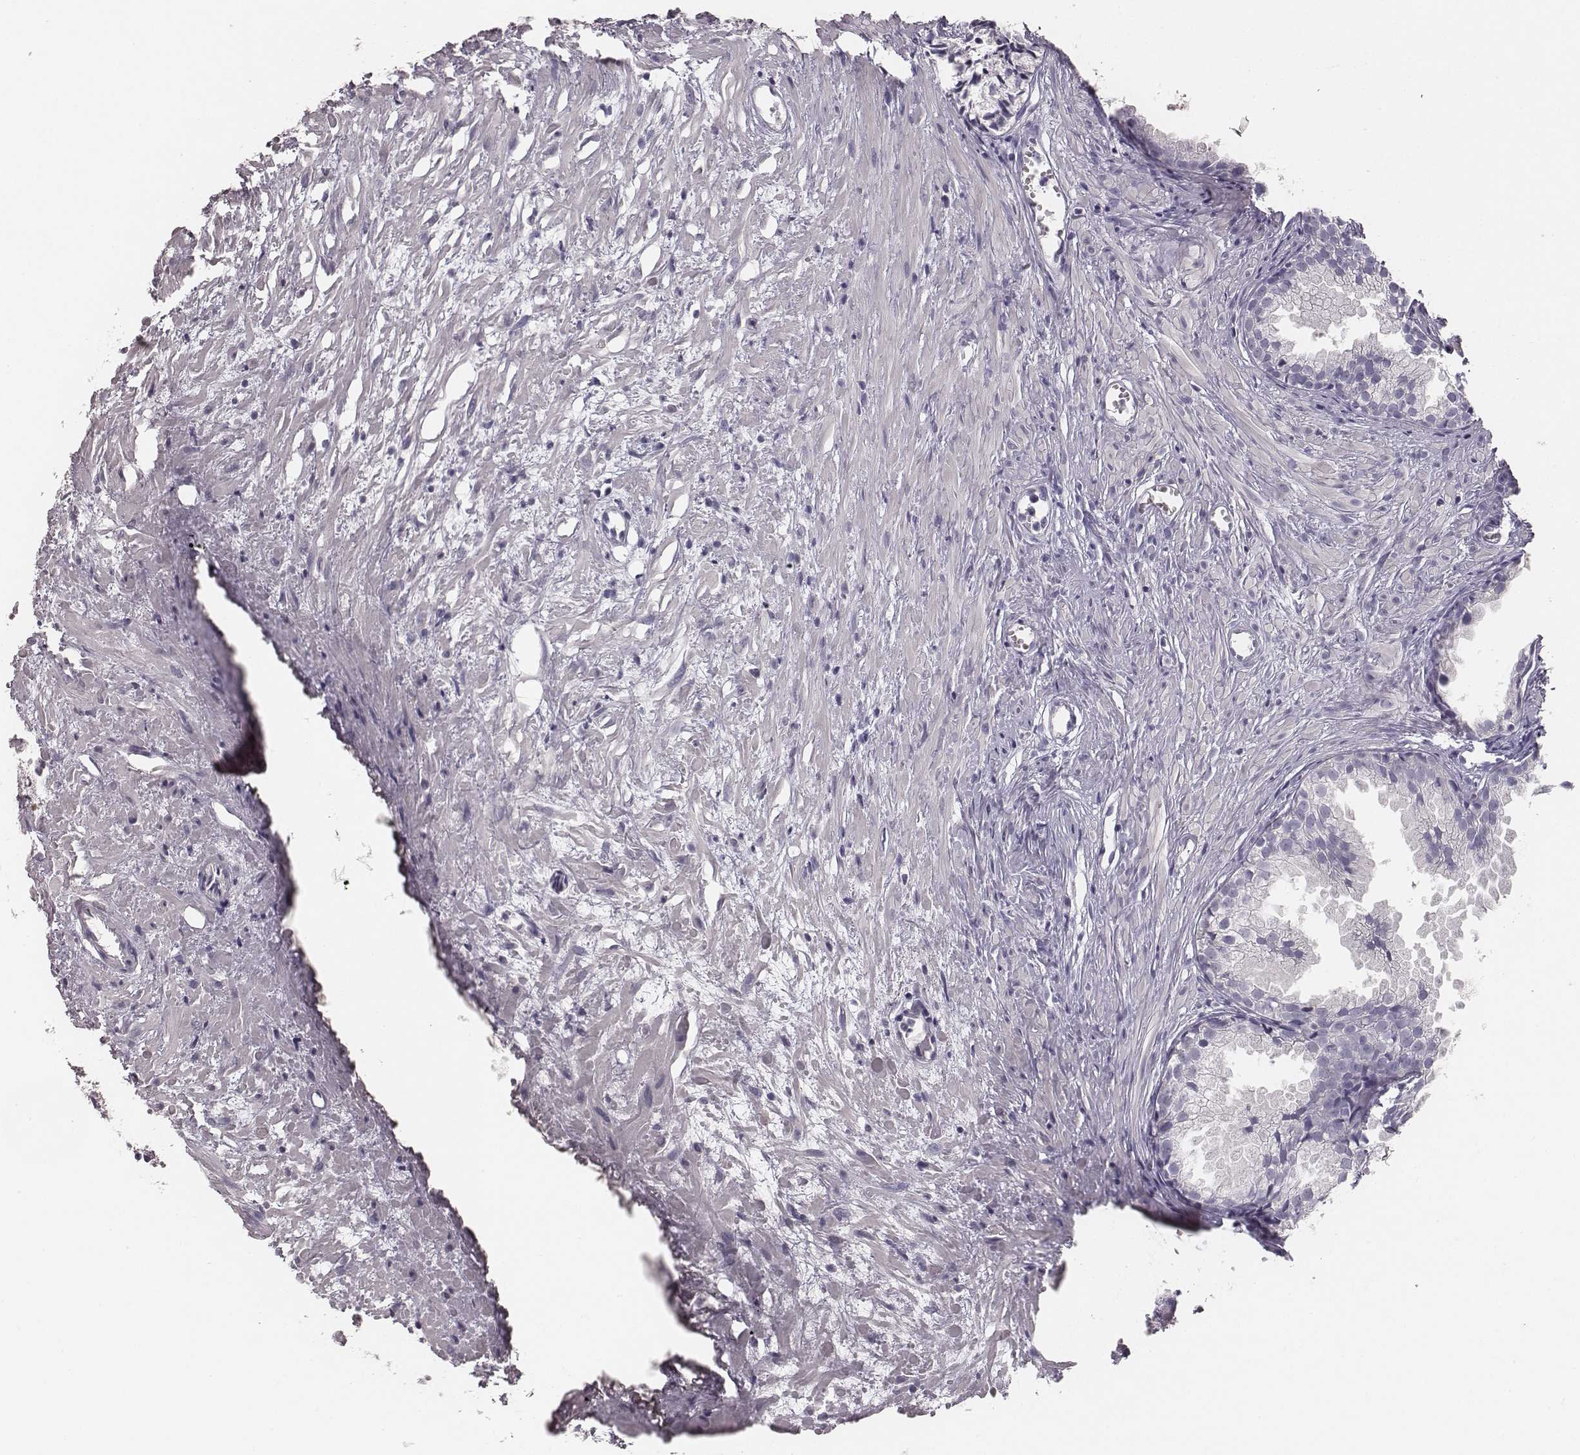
{"staining": {"intensity": "negative", "quantity": "none", "location": "none"}, "tissue": "prostate cancer", "cell_type": "Tumor cells", "image_type": "cancer", "snomed": [{"axis": "morphology", "description": "Adenocarcinoma, High grade"}, {"axis": "topography", "description": "Prostate"}], "caption": "High power microscopy micrograph of an immunohistochemistry micrograph of prostate cancer (adenocarcinoma (high-grade)), revealing no significant staining in tumor cells.", "gene": "MYH6", "patient": {"sex": "male", "age": 79}}